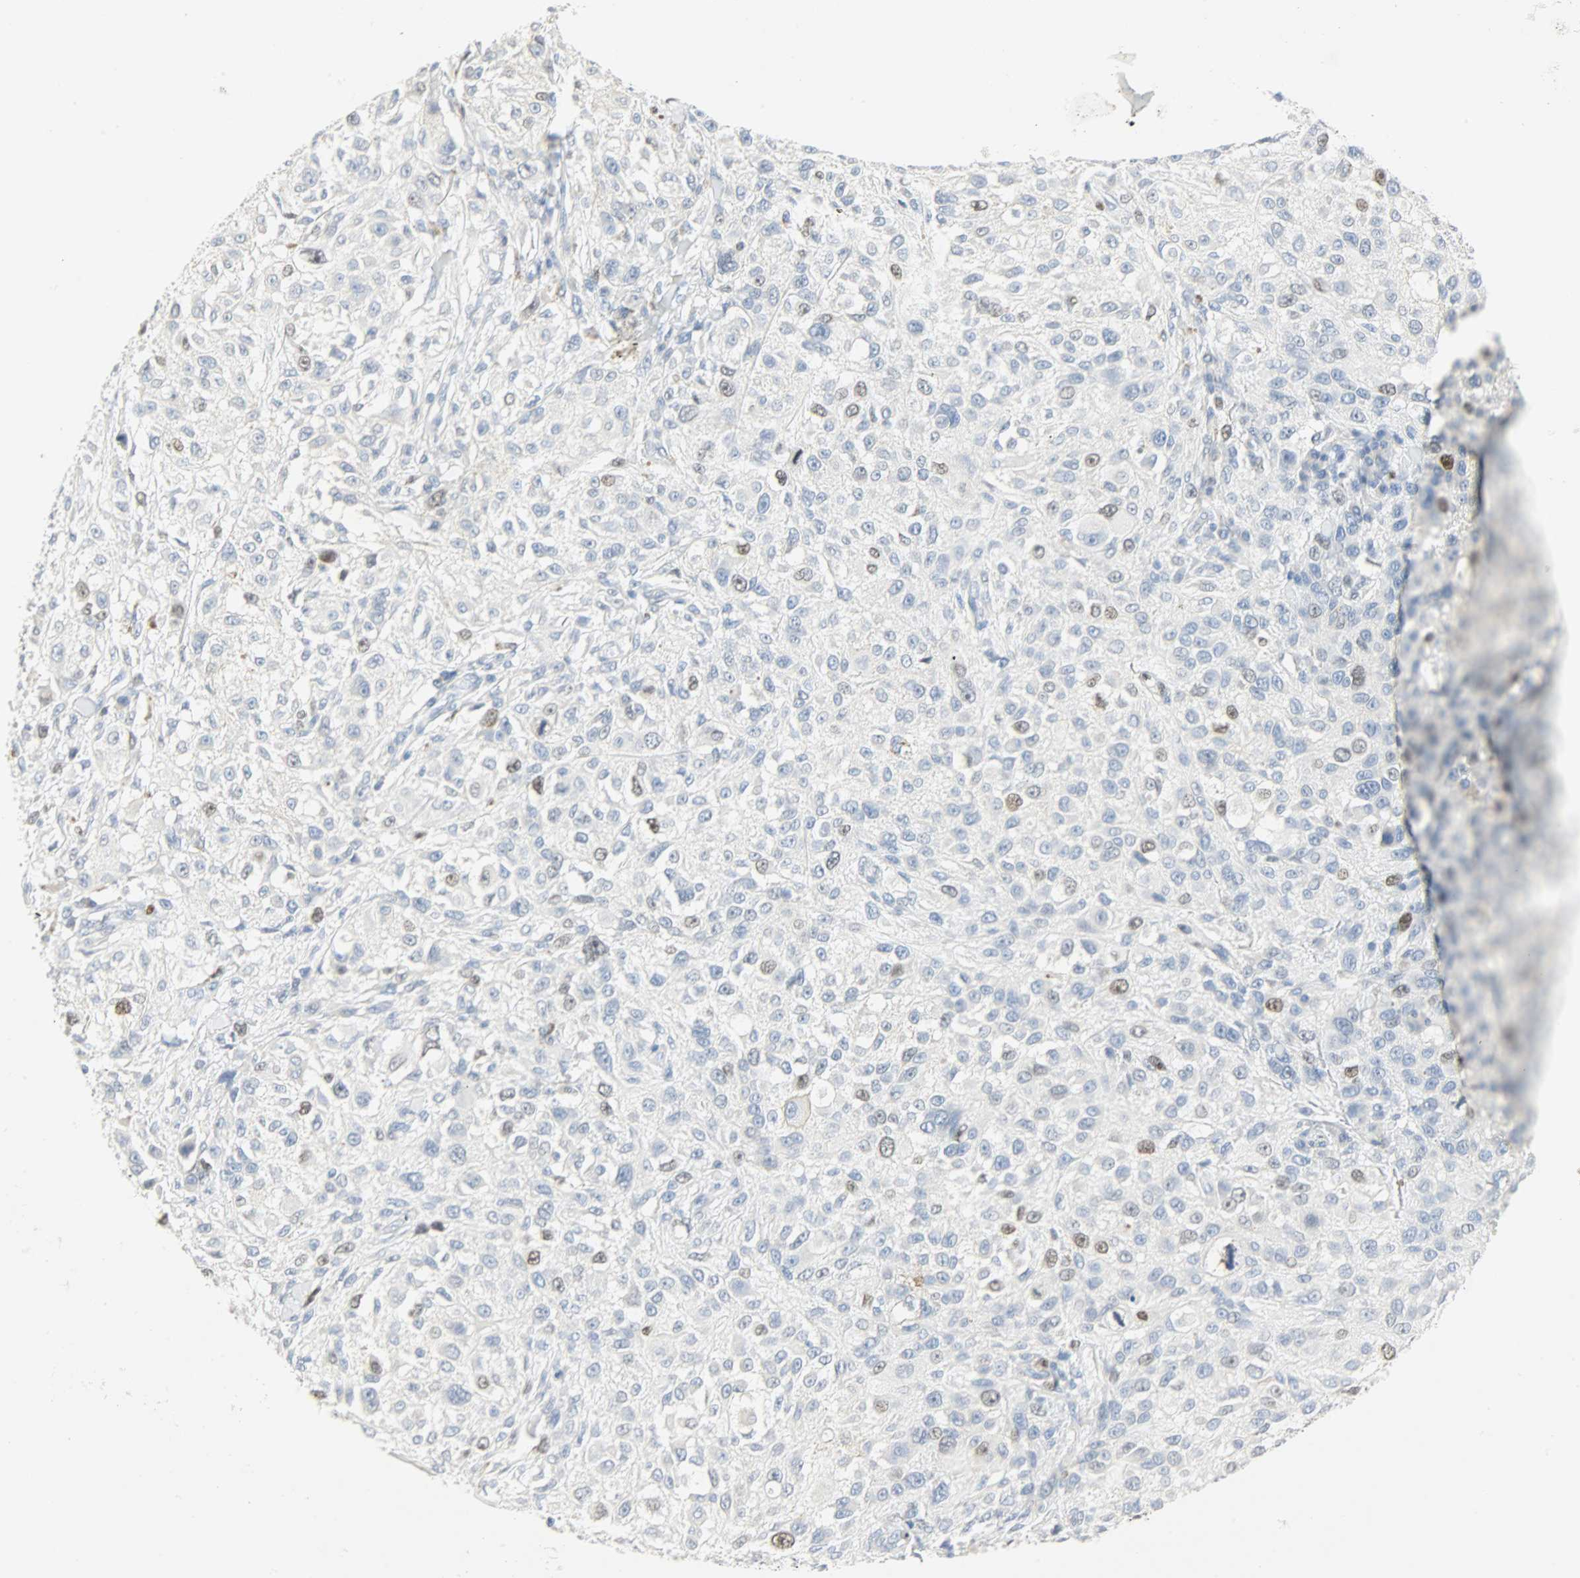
{"staining": {"intensity": "moderate", "quantity": "<25%", "location": "nuclear"}, "tissue": "melanoma", "cell_type": "Tumor cells", "image_type": "cancer", "snomed": [{"axis": "morphology", "description": "Necrosis, NOS"}, {"axis": "morphology", "description": "Malignant melanoma, NOS"}, {"axis": "topography", "description": "Skin"}], "caption": "Protein positivity by immunohistochemistry reveals moderate nuclear staining in about <25% of tumor cells in melanoma. (DAB IHC with brightfield microscopy, high magnification).", "gene": "HELLS", "patient": {"sex": "female", "age": 87}}